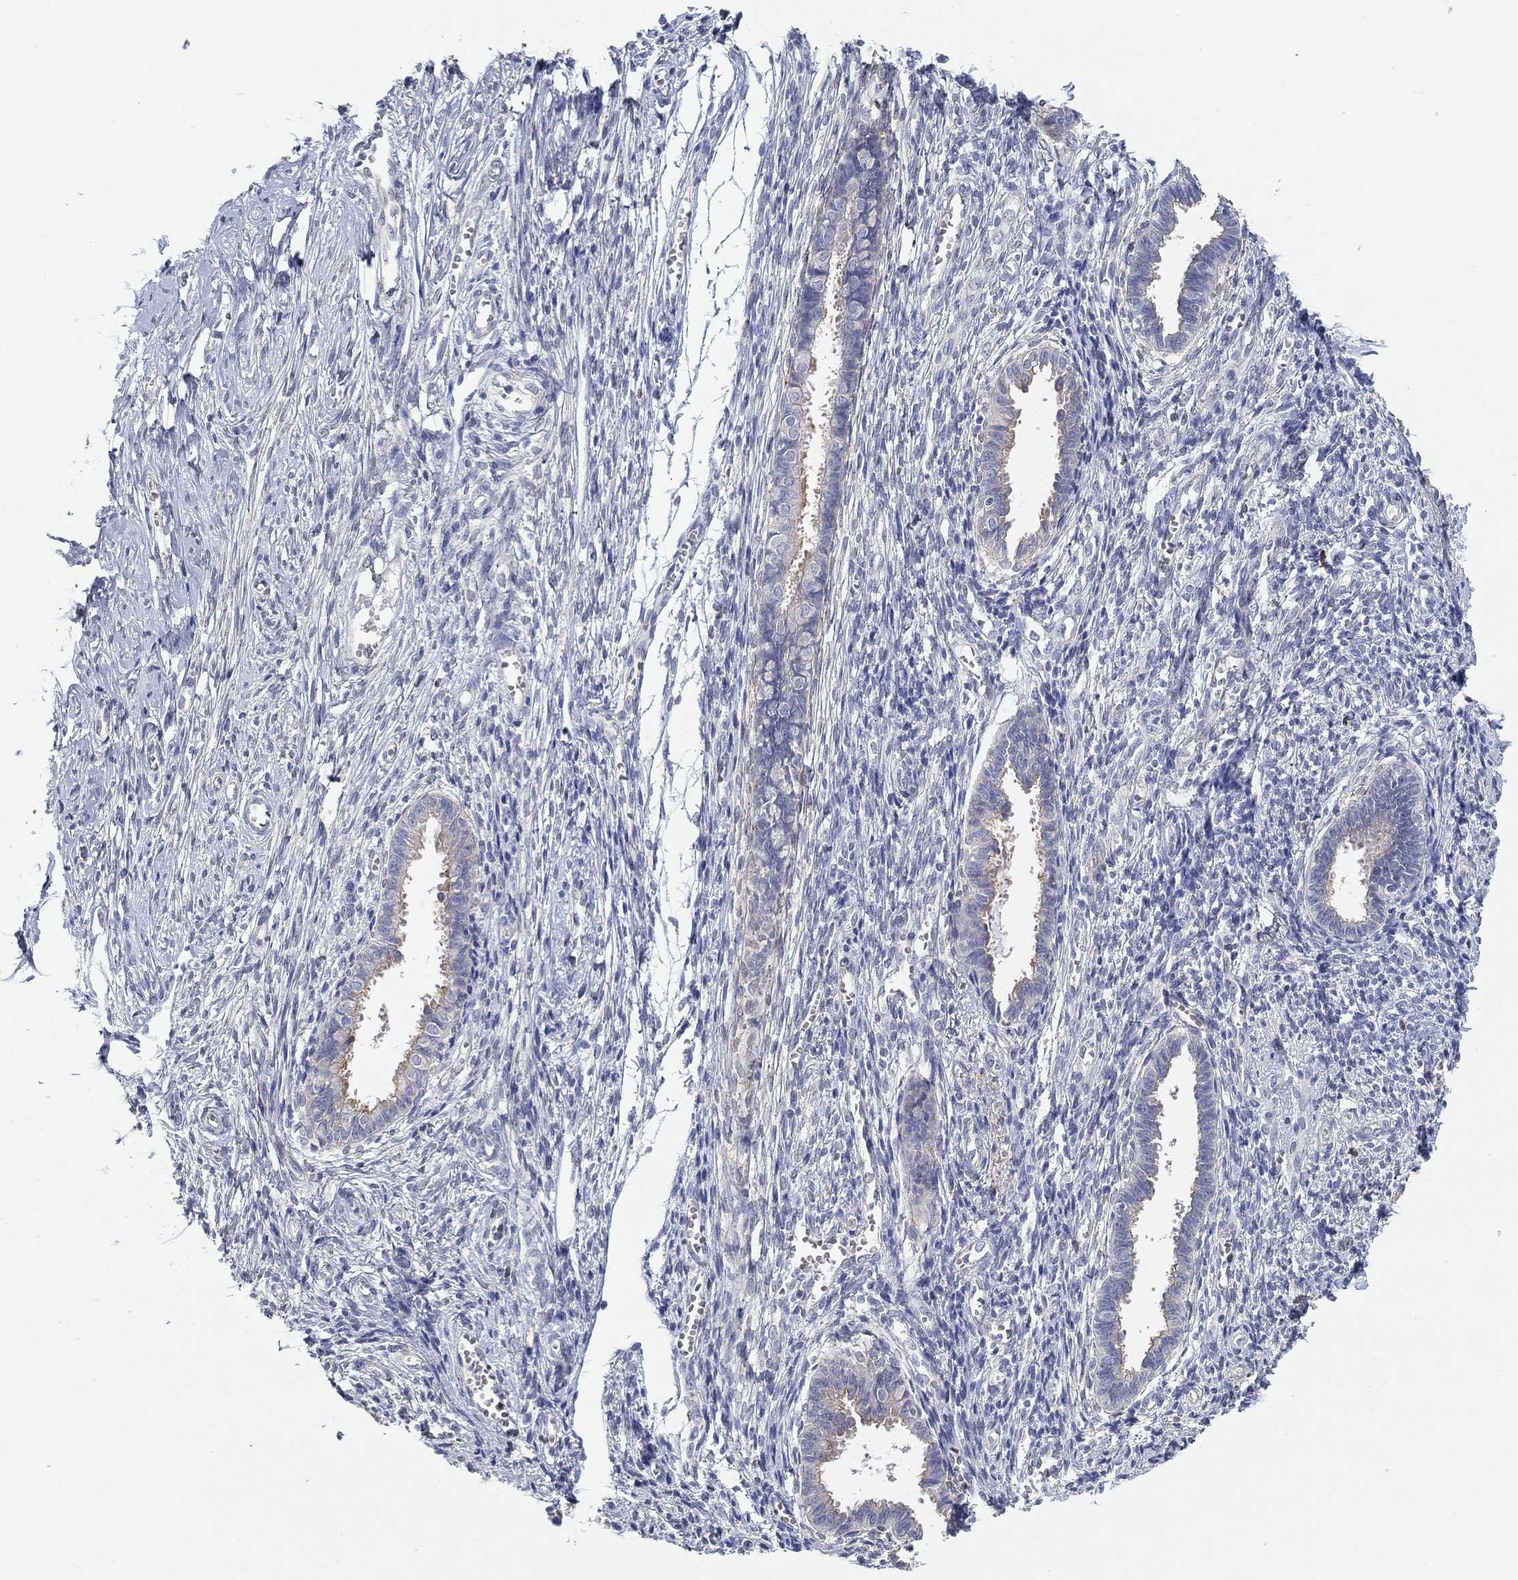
{"staining": {"intensity": "negative", "quantity": "none", "location": "none"}, "tissue": "endometrium", "cell_type": "Cells in endometrial stroma", "image_type": "normal", "snomed": [{"axis": "morphology", "description": "Normal tissue, NOS"}, {"axis": "topography", "description": "Cervix"}, {"axis": "topography", "description": "Endometrium"}], "caption": "A high-resolution image shows IHC staining of benign endometrium, which exhibits no significant staining in cells in endometrial stroma. The staining was performed using DAB (3,3'-diaminobenzidine) to visualize the protein expression in brown, while the nuclei were stained in blue with hematoxylin (Magnification: 20x).", "gene": "ERMP1", "patient": {"sex": "female", "age": 37}}